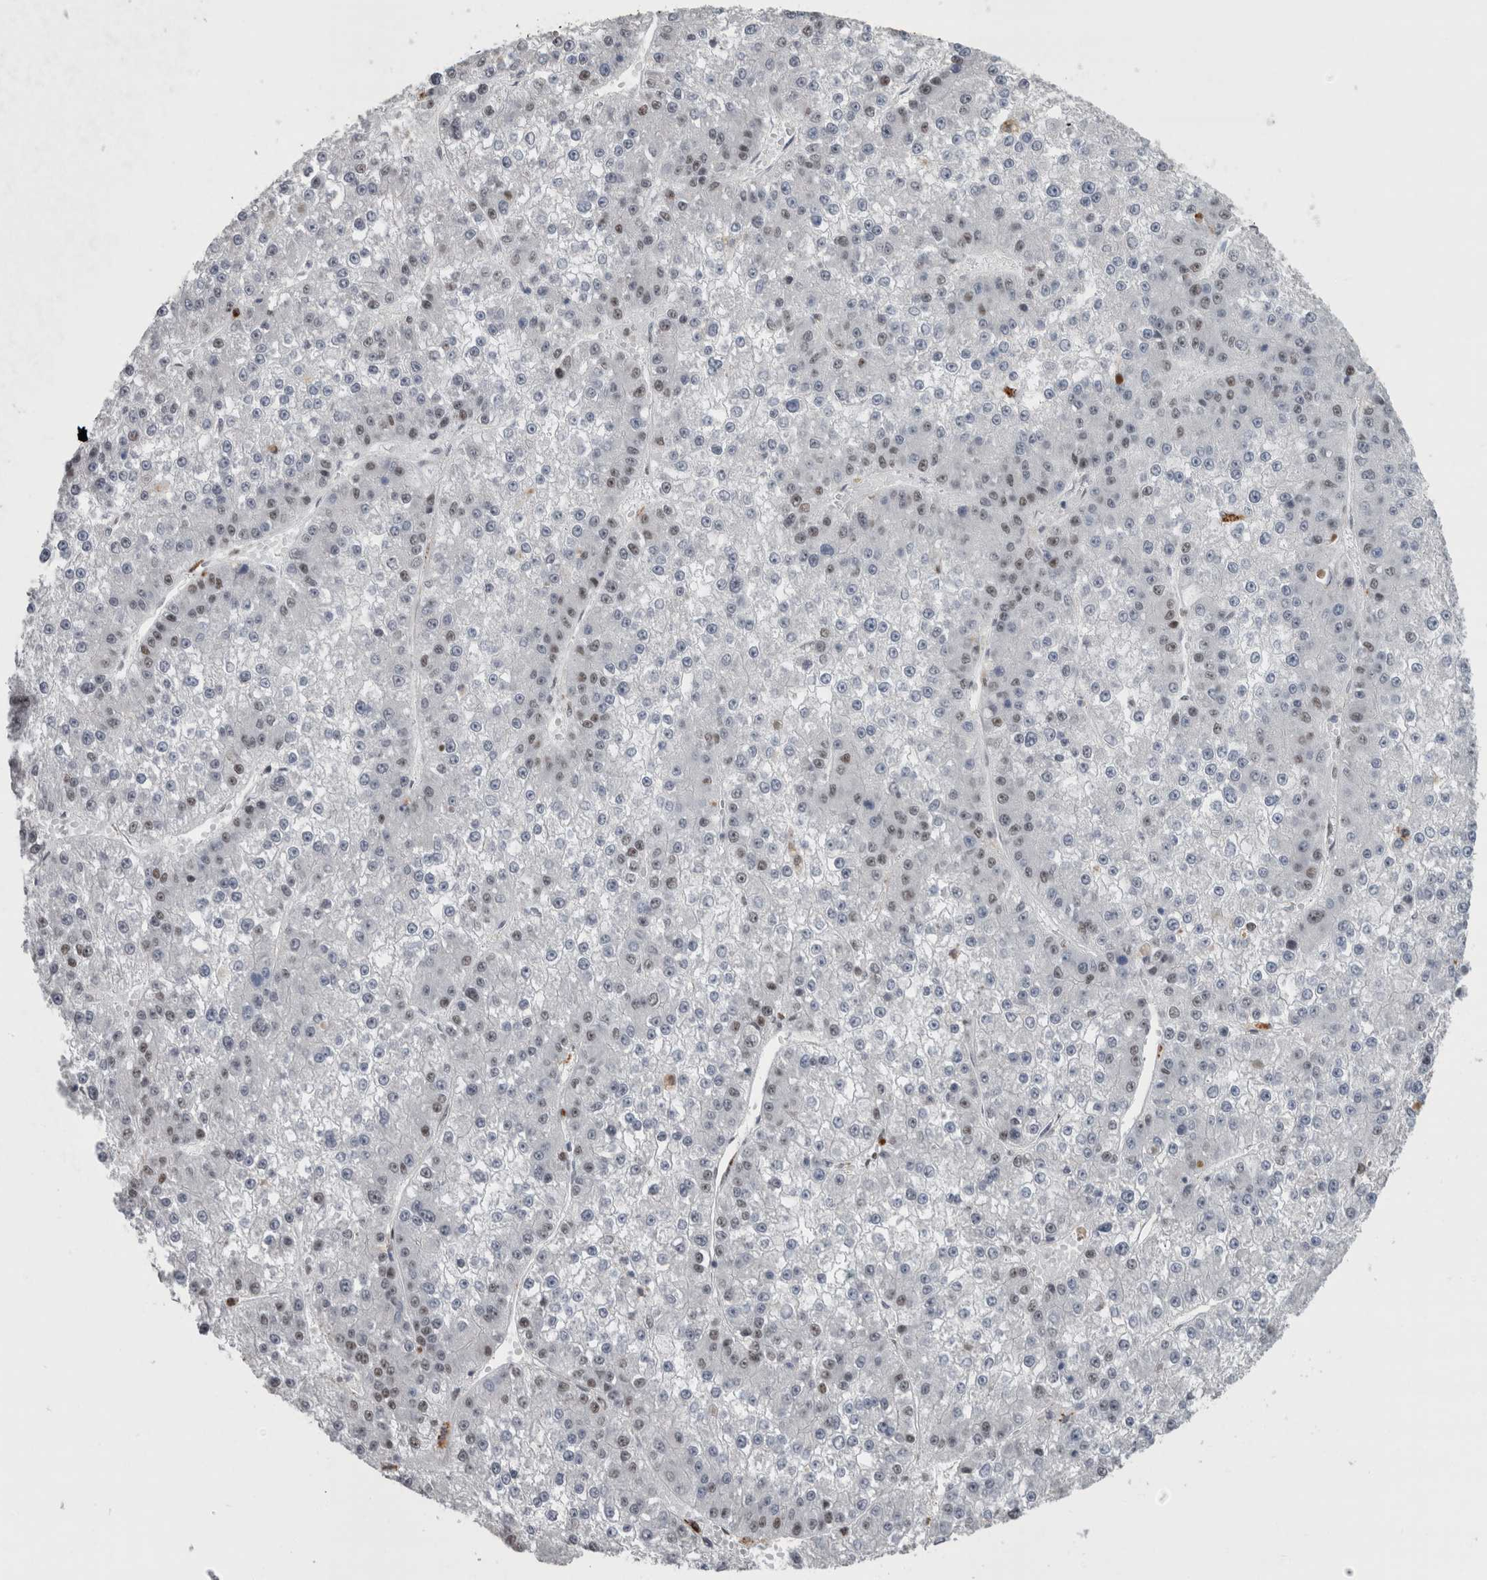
{"staining": {"intensity": "weak", "quantity": "<25%", "location": "nuclear"}, "tissue": "liver cancer", "cell_type": "Tumor cells", "image_type": "cancer", "snomed": [{"axis": "morphology", "description": "Carcinoma, Hepatocellular, NOS"}, {"axis": "topography", "description": "Liver"}], "caption": "A histopathology image of human liver cancer (hepatocellular carcinoma) is negative for staining in tumor cells.", "gene": "POLD2", "patient": {"sex": "female", "age": 73}}